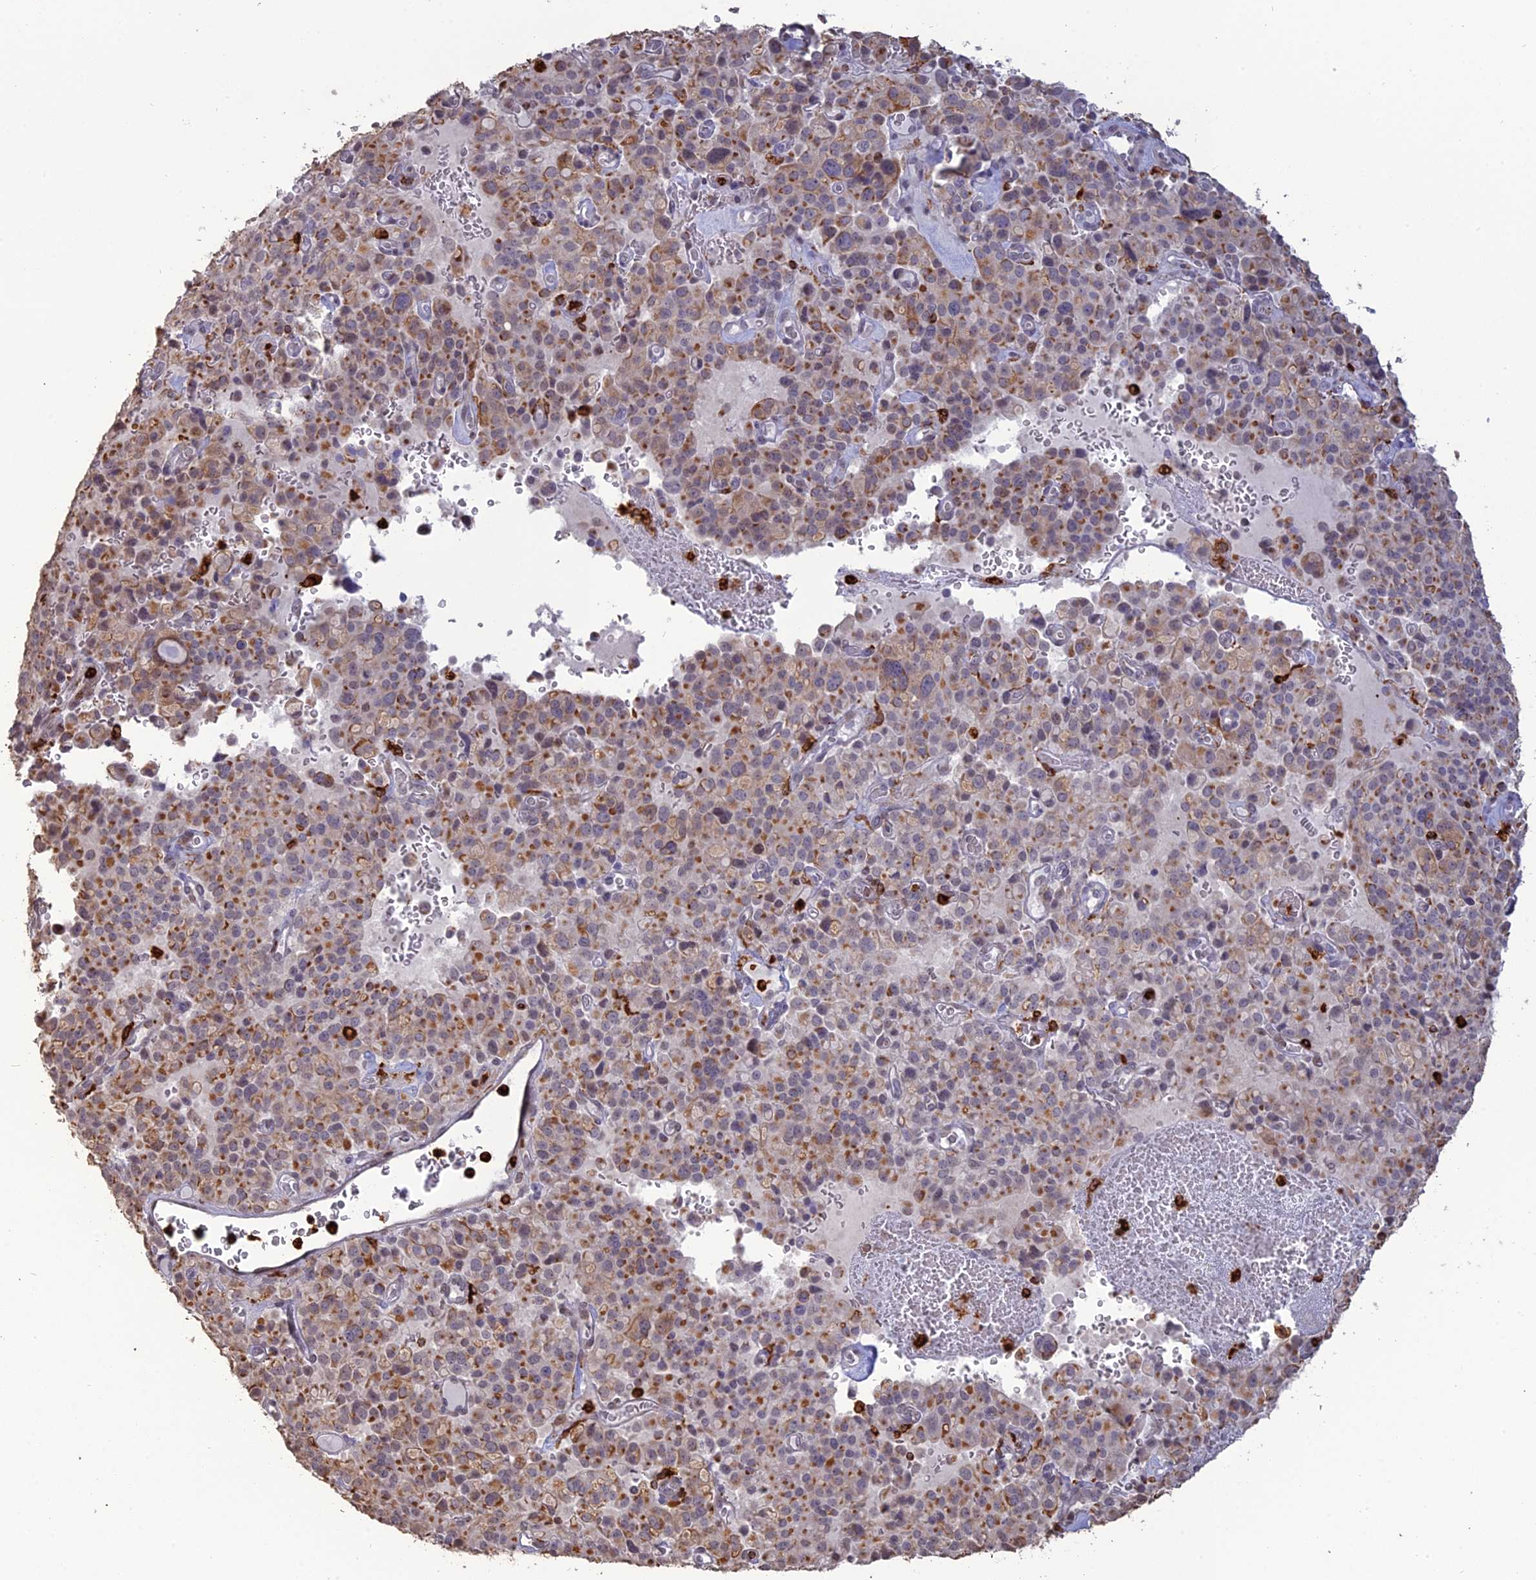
{"staining": {"intensity": "moderate", "quantity": ">75%", "location": "cytoplasmic/membranous"}, "tissue": "pancreatic cancer", "cell_type": "Tumor cells", "image_type": "cancer", "snomed": [{"axis": "morphology", "description": "Adenocarcinoma, NOS"}, {"axis": "topography", "description": "Pancreas"}], "caption": "Moderate cytoplasmic/membranous positivity for a protein is seen in approximately >75% of tumor cells of pancreatic cancer (adenocarcinoma) using IHC.", "gene": "APOBR", "patient": {"sex": "male", "age": 65}}